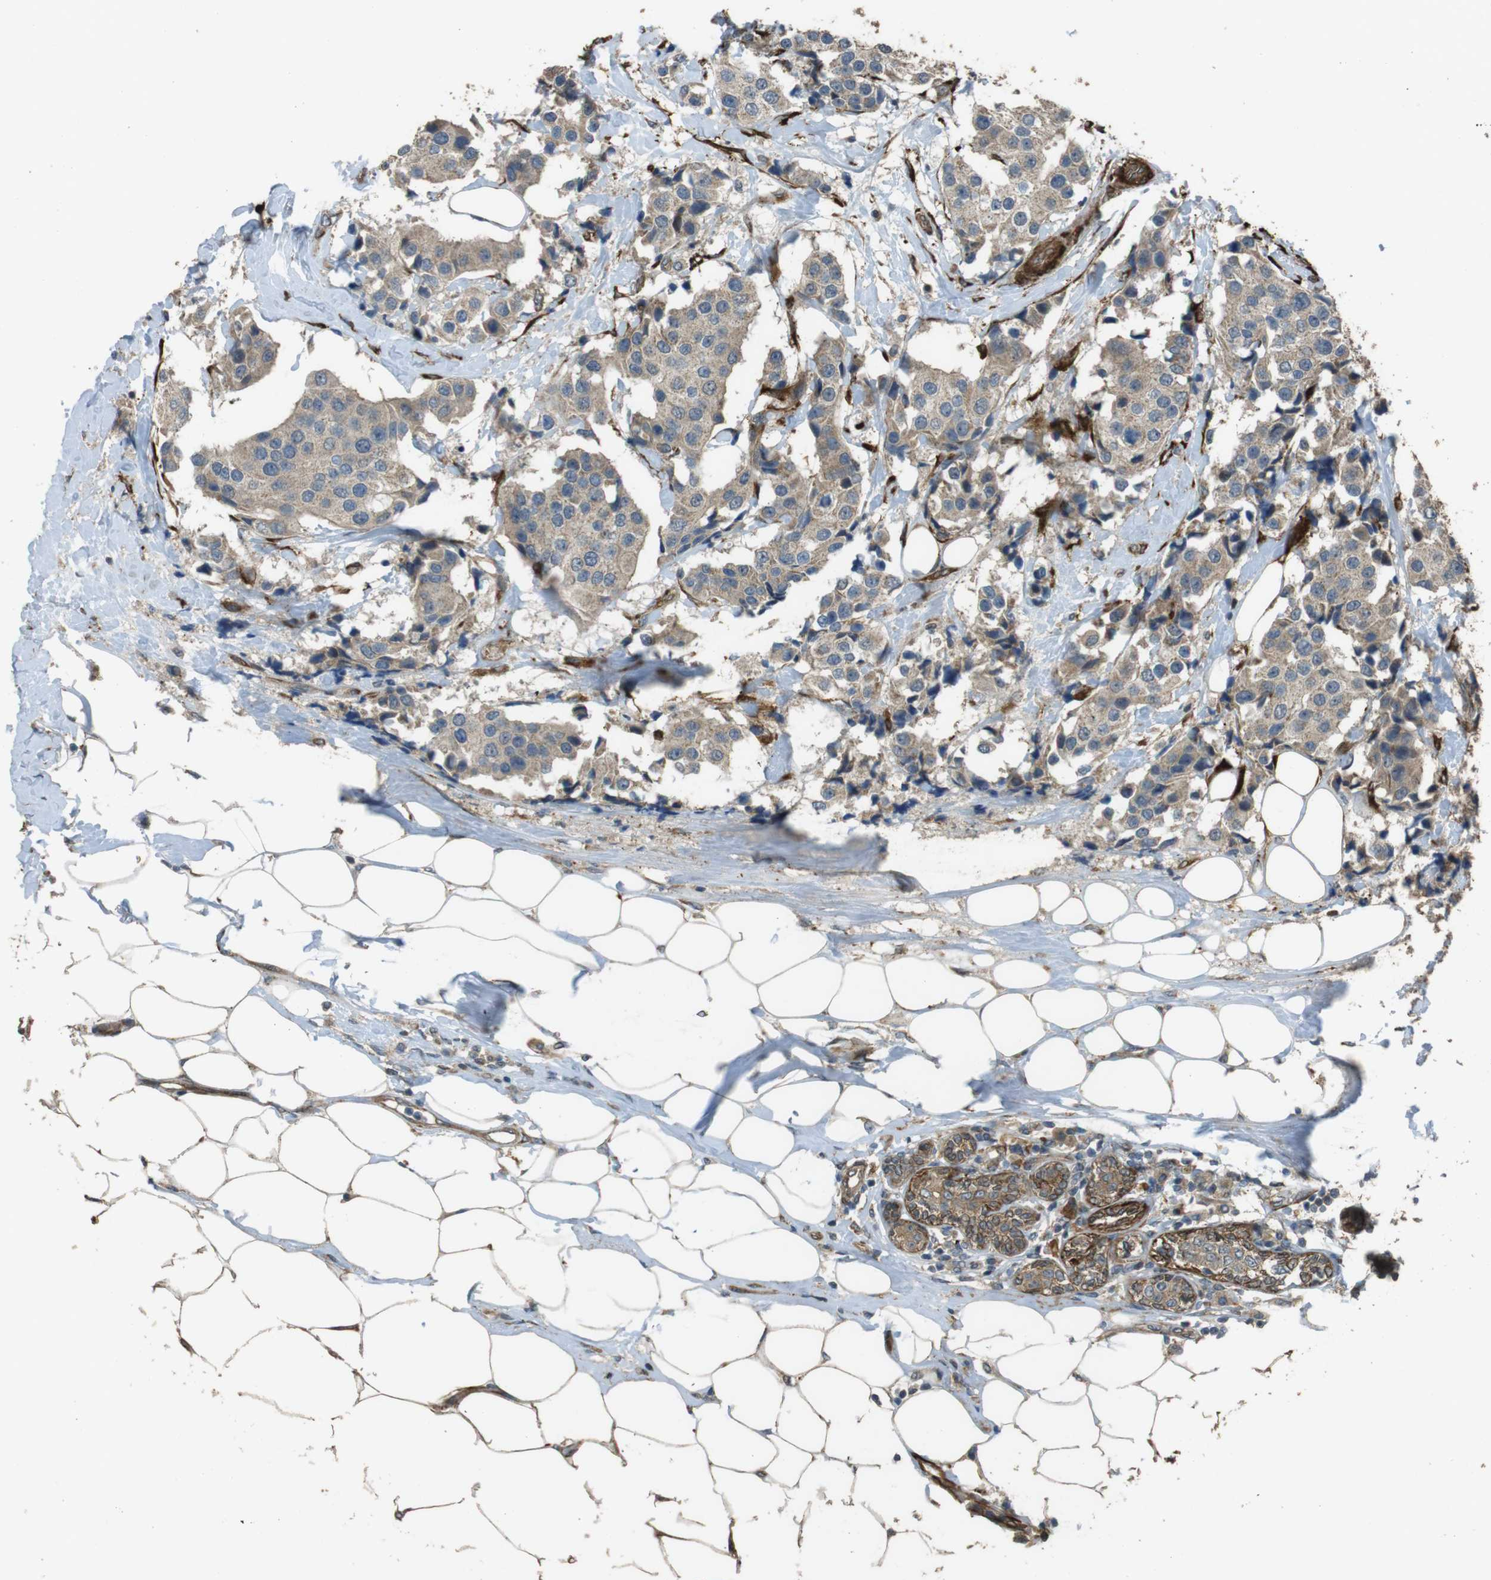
{"staining": {"intensity": "weak", "quantity": "<25%", "location": "cytoplasmic/membranous"}, "tissue": "breast cancer", "cell_type": "Tumor cells", "image_type": "cancer", "snomed": [{"axis": "morphology", "description": "Normal tissue, NOS"}, {"axis": "morphology", "description": "Duct carcinoma"}, {"axis": "topography", "description": "Breast"}], "caption": "Breast cancer was stained to show a protein in brown. There is no significant staining in tumor cells.", "gene": "MSRB3", "patient": {"sex": "female", "age": 39}}